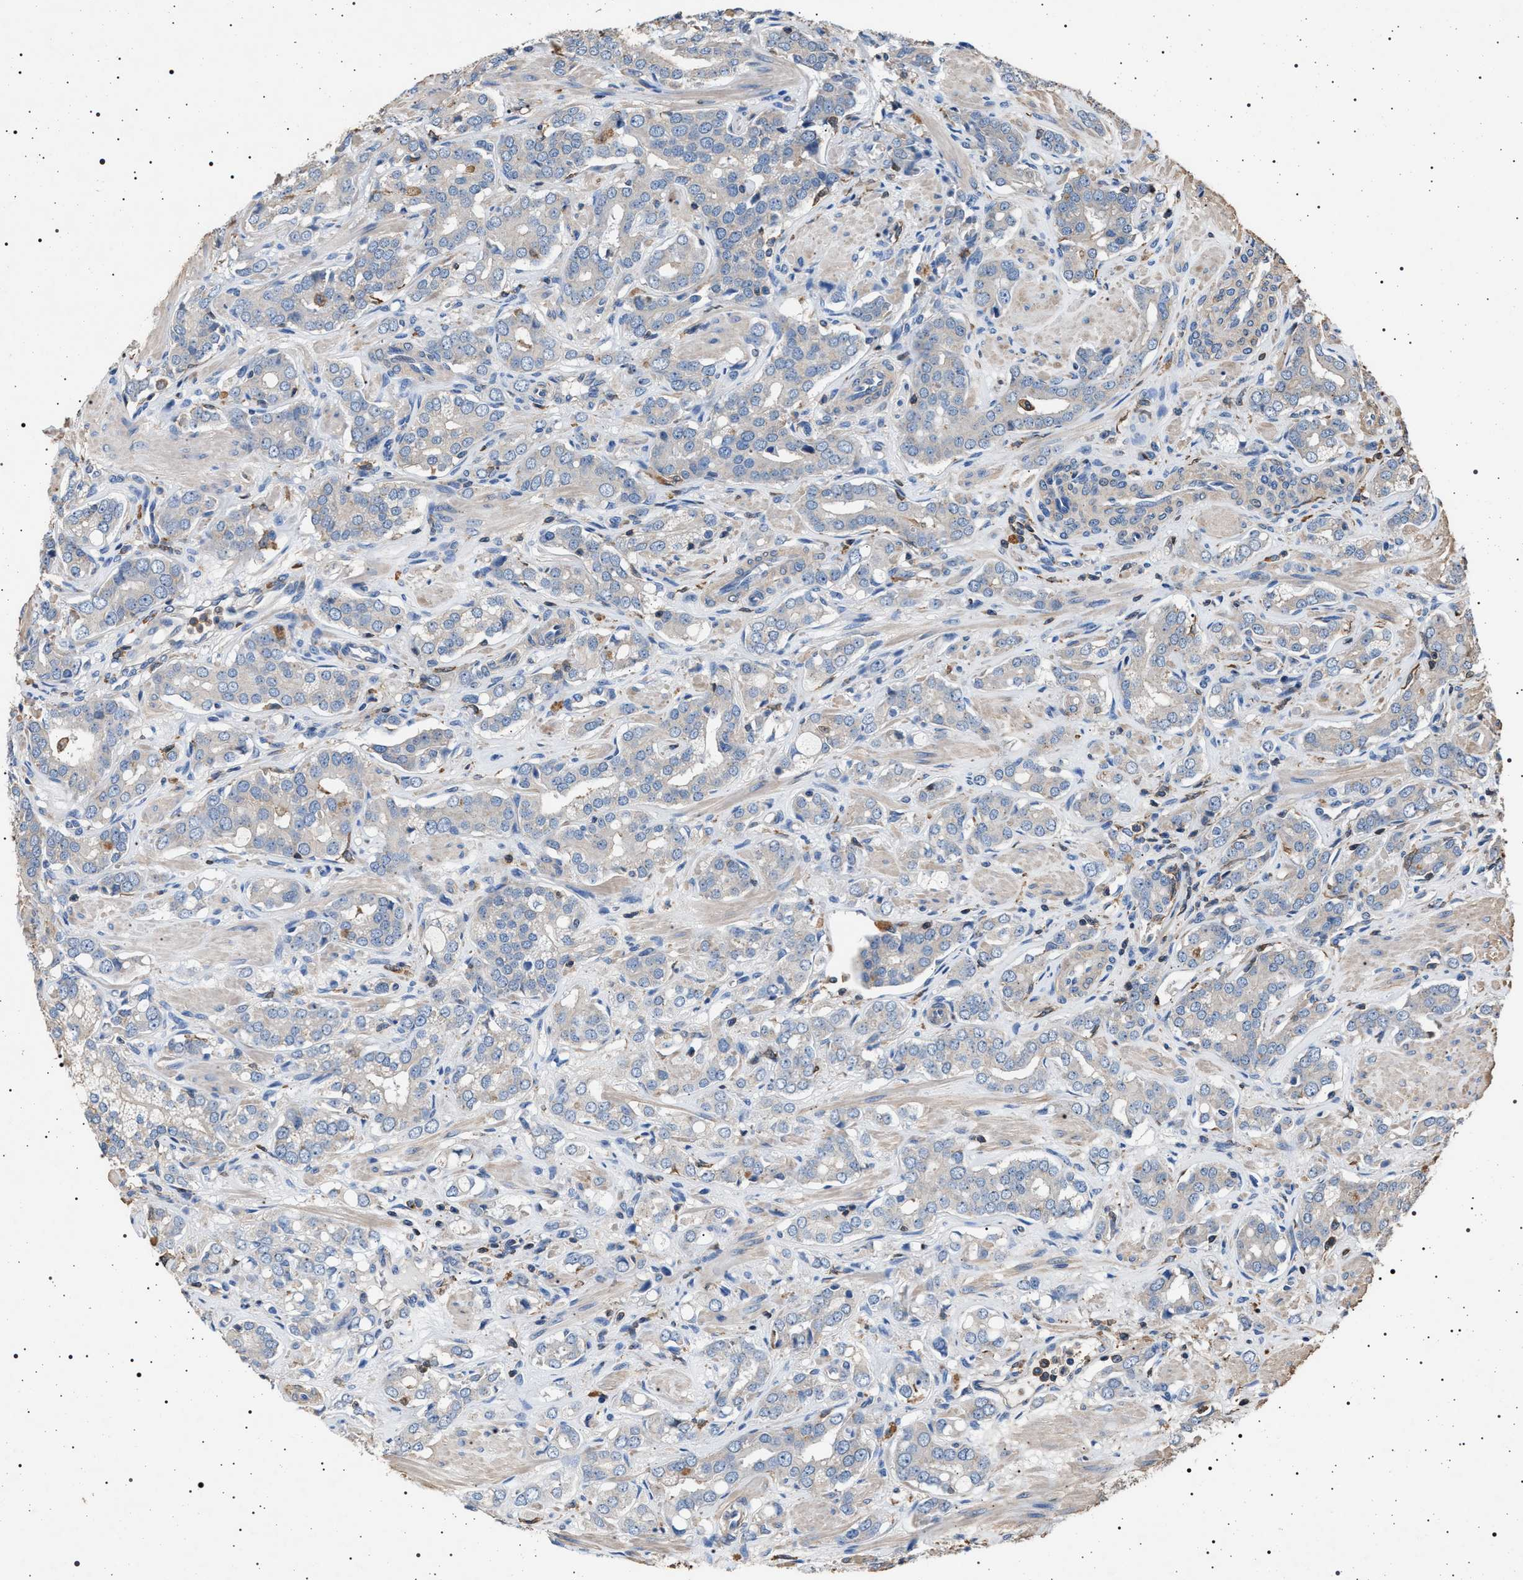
{"staining": {"intensity": "negative", "quantity": "none", "location": "none"}, "tissue": "prostate cancer", "cell_type": "Tumor cells", "image_type": "cancer", "snomed": [{"axis": "morphology", "description": "Adenocarcinoma, High grade"}, {"axis": "topography", "description": "Prostate"}], "caption": "A high-resolution micrograph shows immunohistochemistry staining of prostate cancer, which demonstrates no significant positivity in tumor cells.", "gene": "SMAP2", "patient": {"sex": "male", "age": 52}}